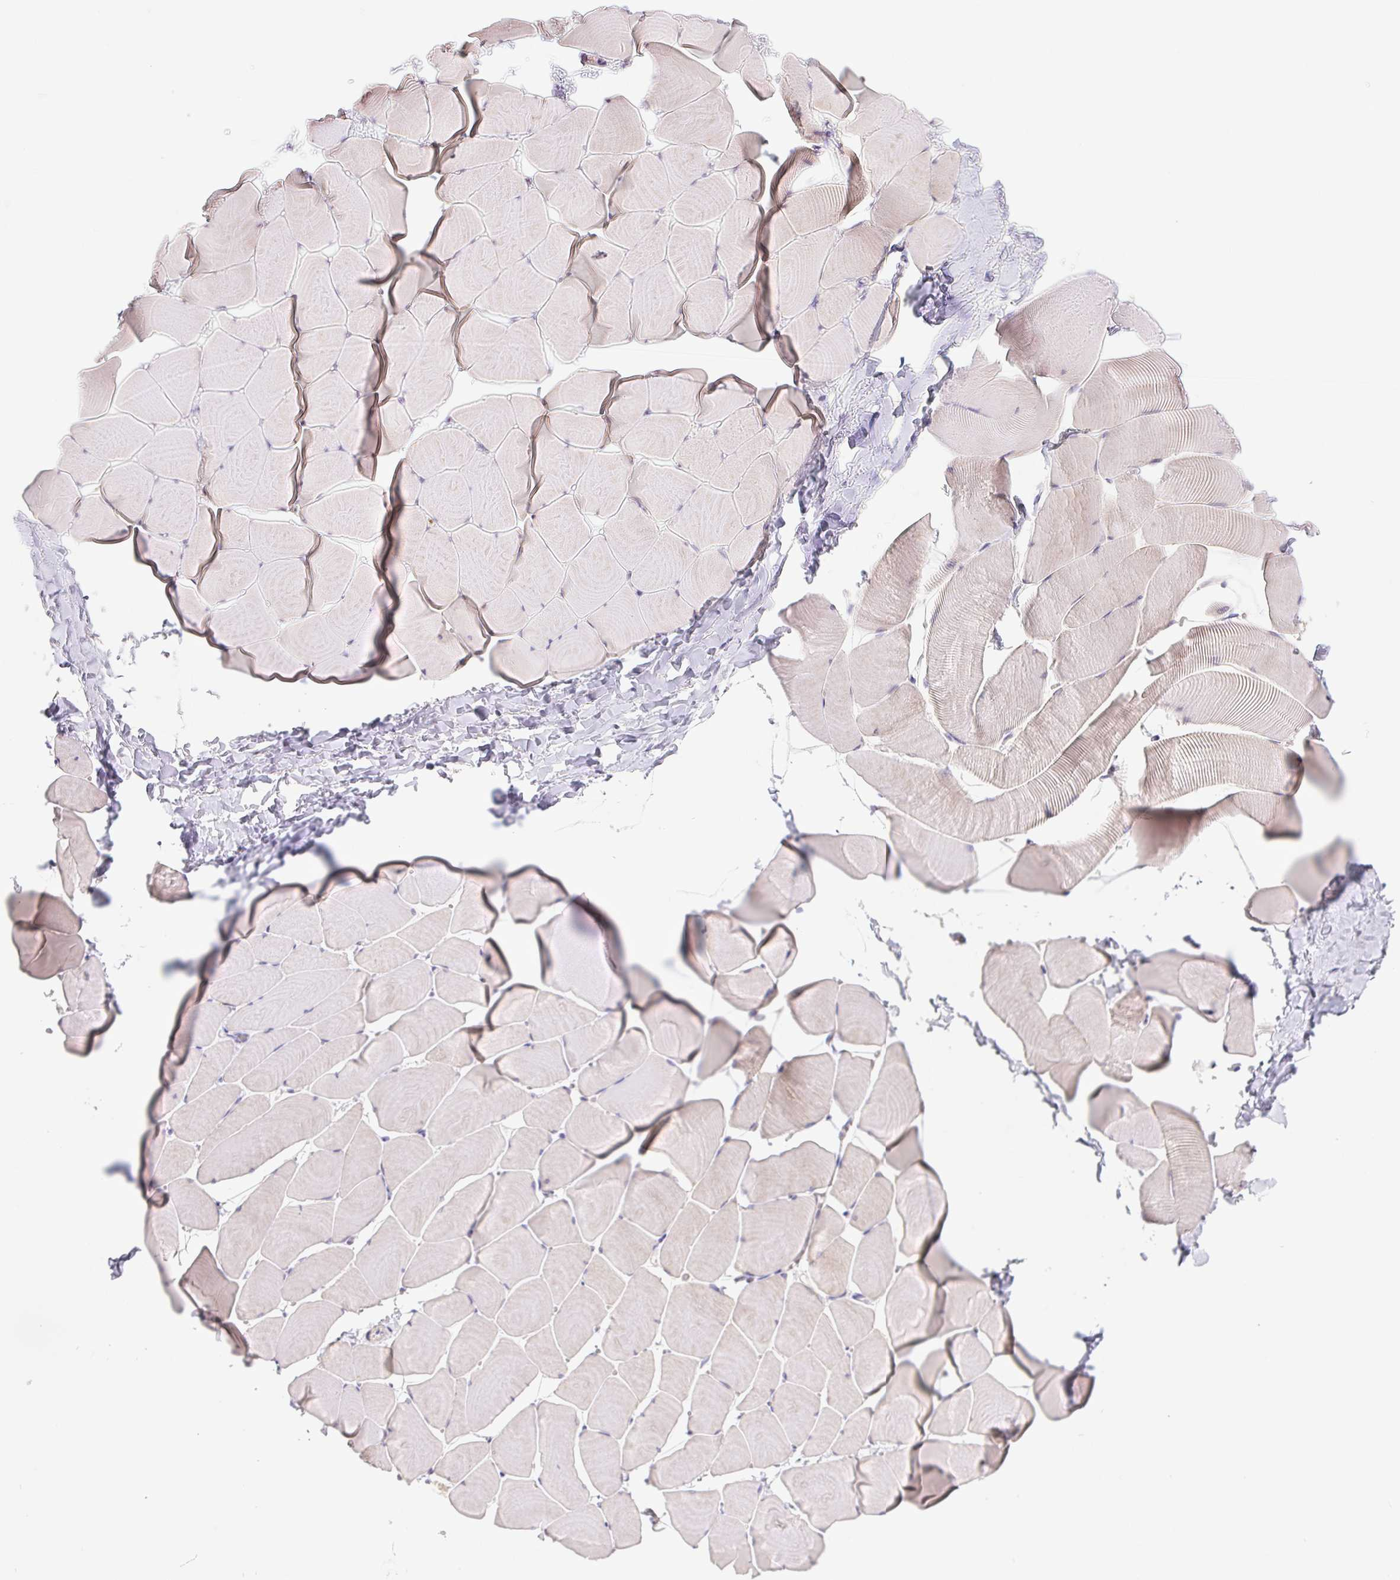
{"staining": {"intensity": "weak", "quantity": "<25%", "location": "cytoplasmic/membranous"}, "tissue": "skeletal muscle", "cell_type": "Myocytes", "image_type": "normal", "snomed": [{"axis": "morphology", "description": "Normal tissue, NOS"}, {"axis": "topography", "description": "Skeletal muscle"}], "caption": "Skeletal muscle was stained to show a protein in brown. There is no significant staining in myocytes. (Stains: DAB (3,3'-diaminobenzidine) IHC with hematoxylin counter stain, Microscopy: brightfield microscopy at high magnification).", "gene": "EMC6", "patient": {"sex": "male", "age": 25}}